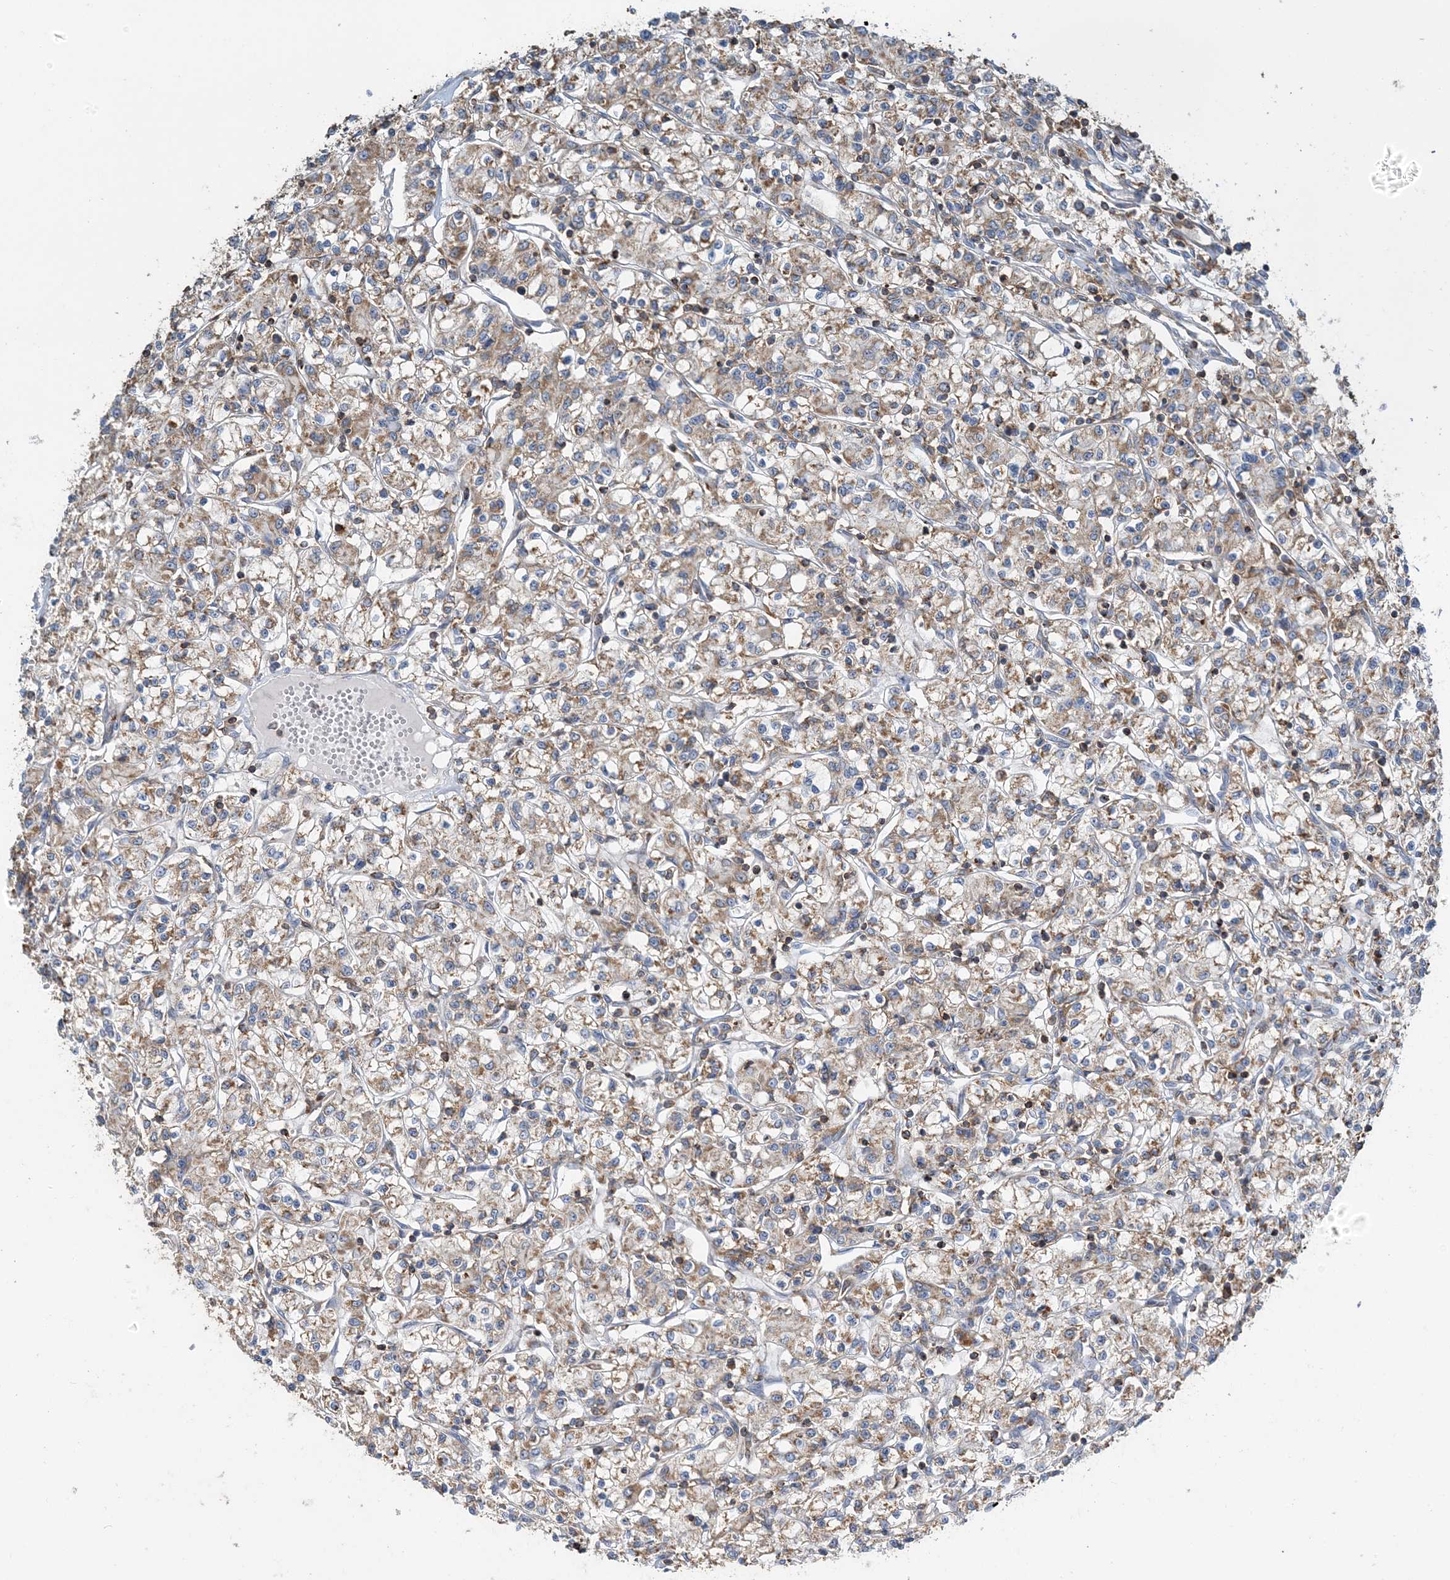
{"staining": {"intensity": "moderate", "quantity": "25%-75%", "location": "cytoplasmic/membranous"}, "tissue": "renal cancer", "cell_type": "Tumor cells", "image_type": "cancer", "snomed": [{"axis": "morphology", "description": "Adenocarcinoma, NOS"}, {"axis": "topography", "description": "Kidney"}], "caption": "Renal adenocarcinoma was stained to show a protein in brown. There is medium levels of moderate cytoplasmic/membranous expression in about 25%-75% of tumor cells. The staining was performed using DAB (3,3'-diaminobenzidine), with brown indicating positive protein expression. Nuclei are stained blue with hematoxylin.", "gene": "TMLHE", "patient": {"sex": "female", "age": 59}}